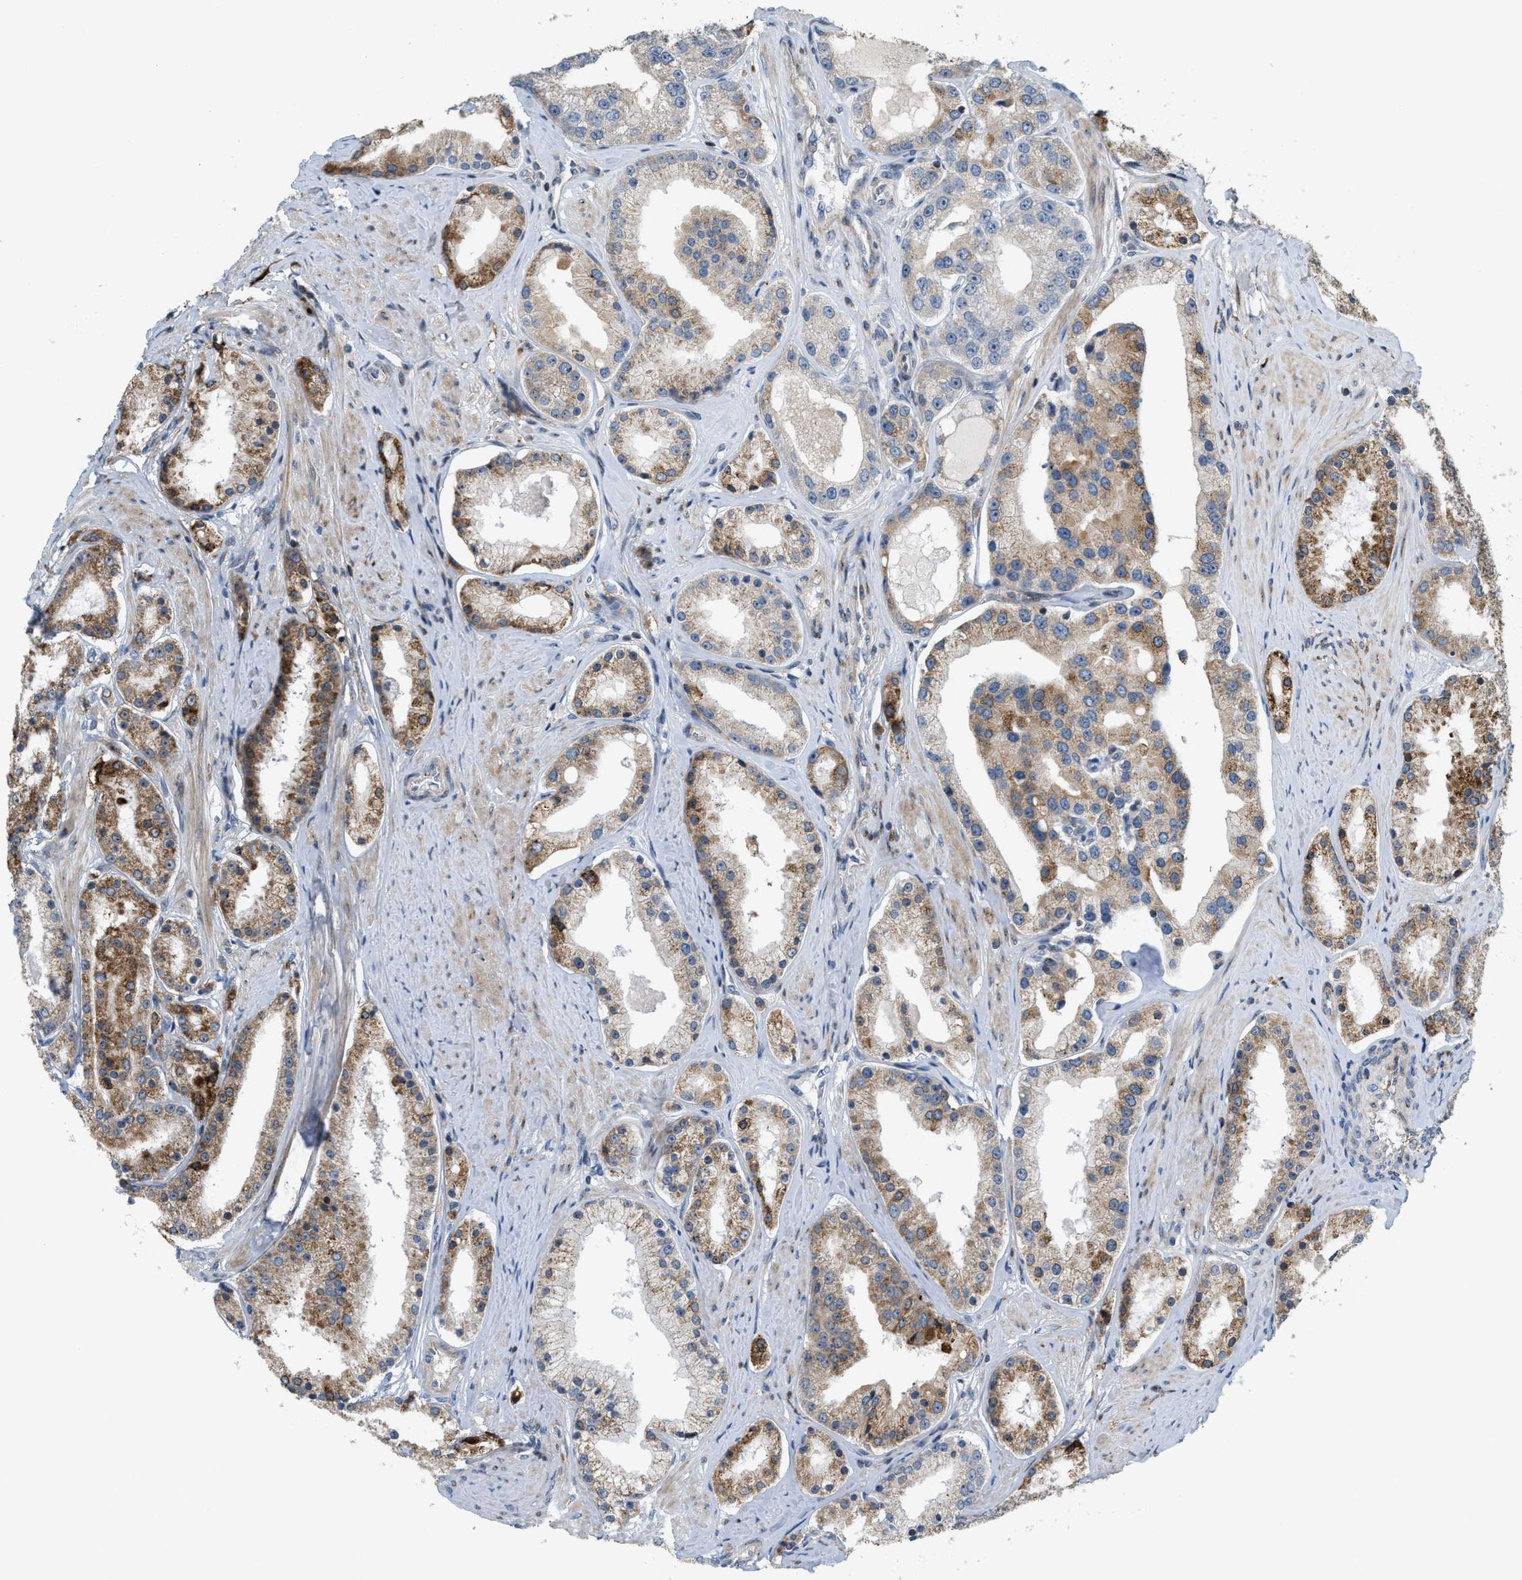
{"staining": {"intensity": "moderate", "quantity": ">75%", "location": "cytoplasmic/membranous"}, "tissue": "prostate cancer", "cell_type": "Tumor cells", "image_type": "cancer", "snomed": [{"axis": "morphology", "description": "Adenocarcinoma, Low grade"}, {"axis": "topography", "description": "Prostate"}], "caption": "Protein expression analysis of human prostate cancer (low-grade adenocarcinoma) reveals moderate cytoplasmic/membranous positivity in about >75% of tumor cells.", "gene": "DIPK1A", "patient": {"sex": "male", "age": 63}}